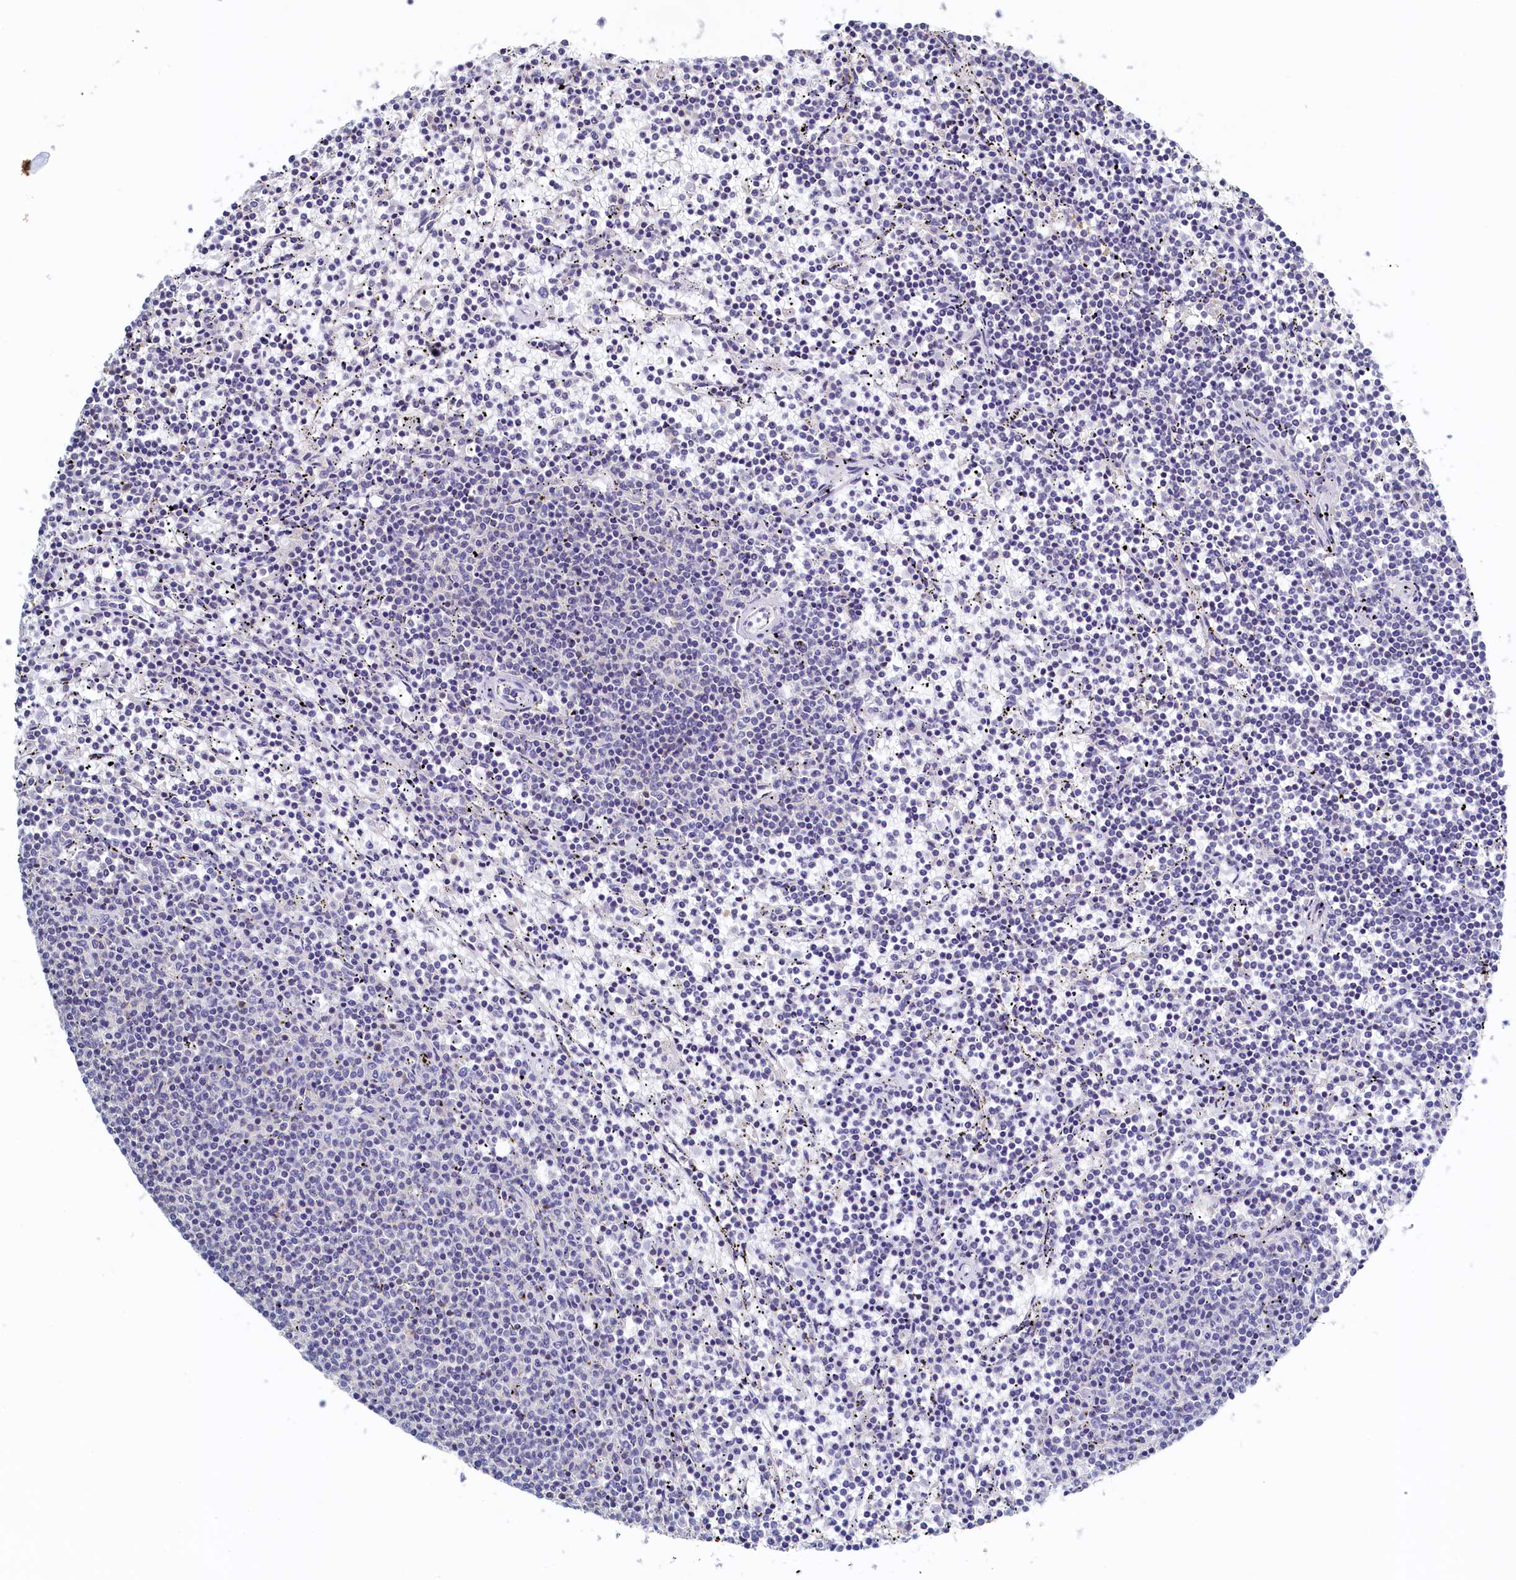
{"staining": {"intensity": "negative", "quantity": "none", "location": "none"}, "tissue": "lymphoma", "cell_type": "Tumor cells", "image_type": "cancer", "snomed": [{"axis": "morphology", "description": "Malignant lymphoma, non-Hodgkin's type, Low grade"}, {"axis": "topography", "description": "Spleen"}], "caption": "DAB immunohistochemical staining of low-grade malignant lymphoma, non-Hodgkin's type exhibits no significant positivity in tumor cells.", "gene": "MOSPD3", "patient": {"sex": "female", "age": 50}}